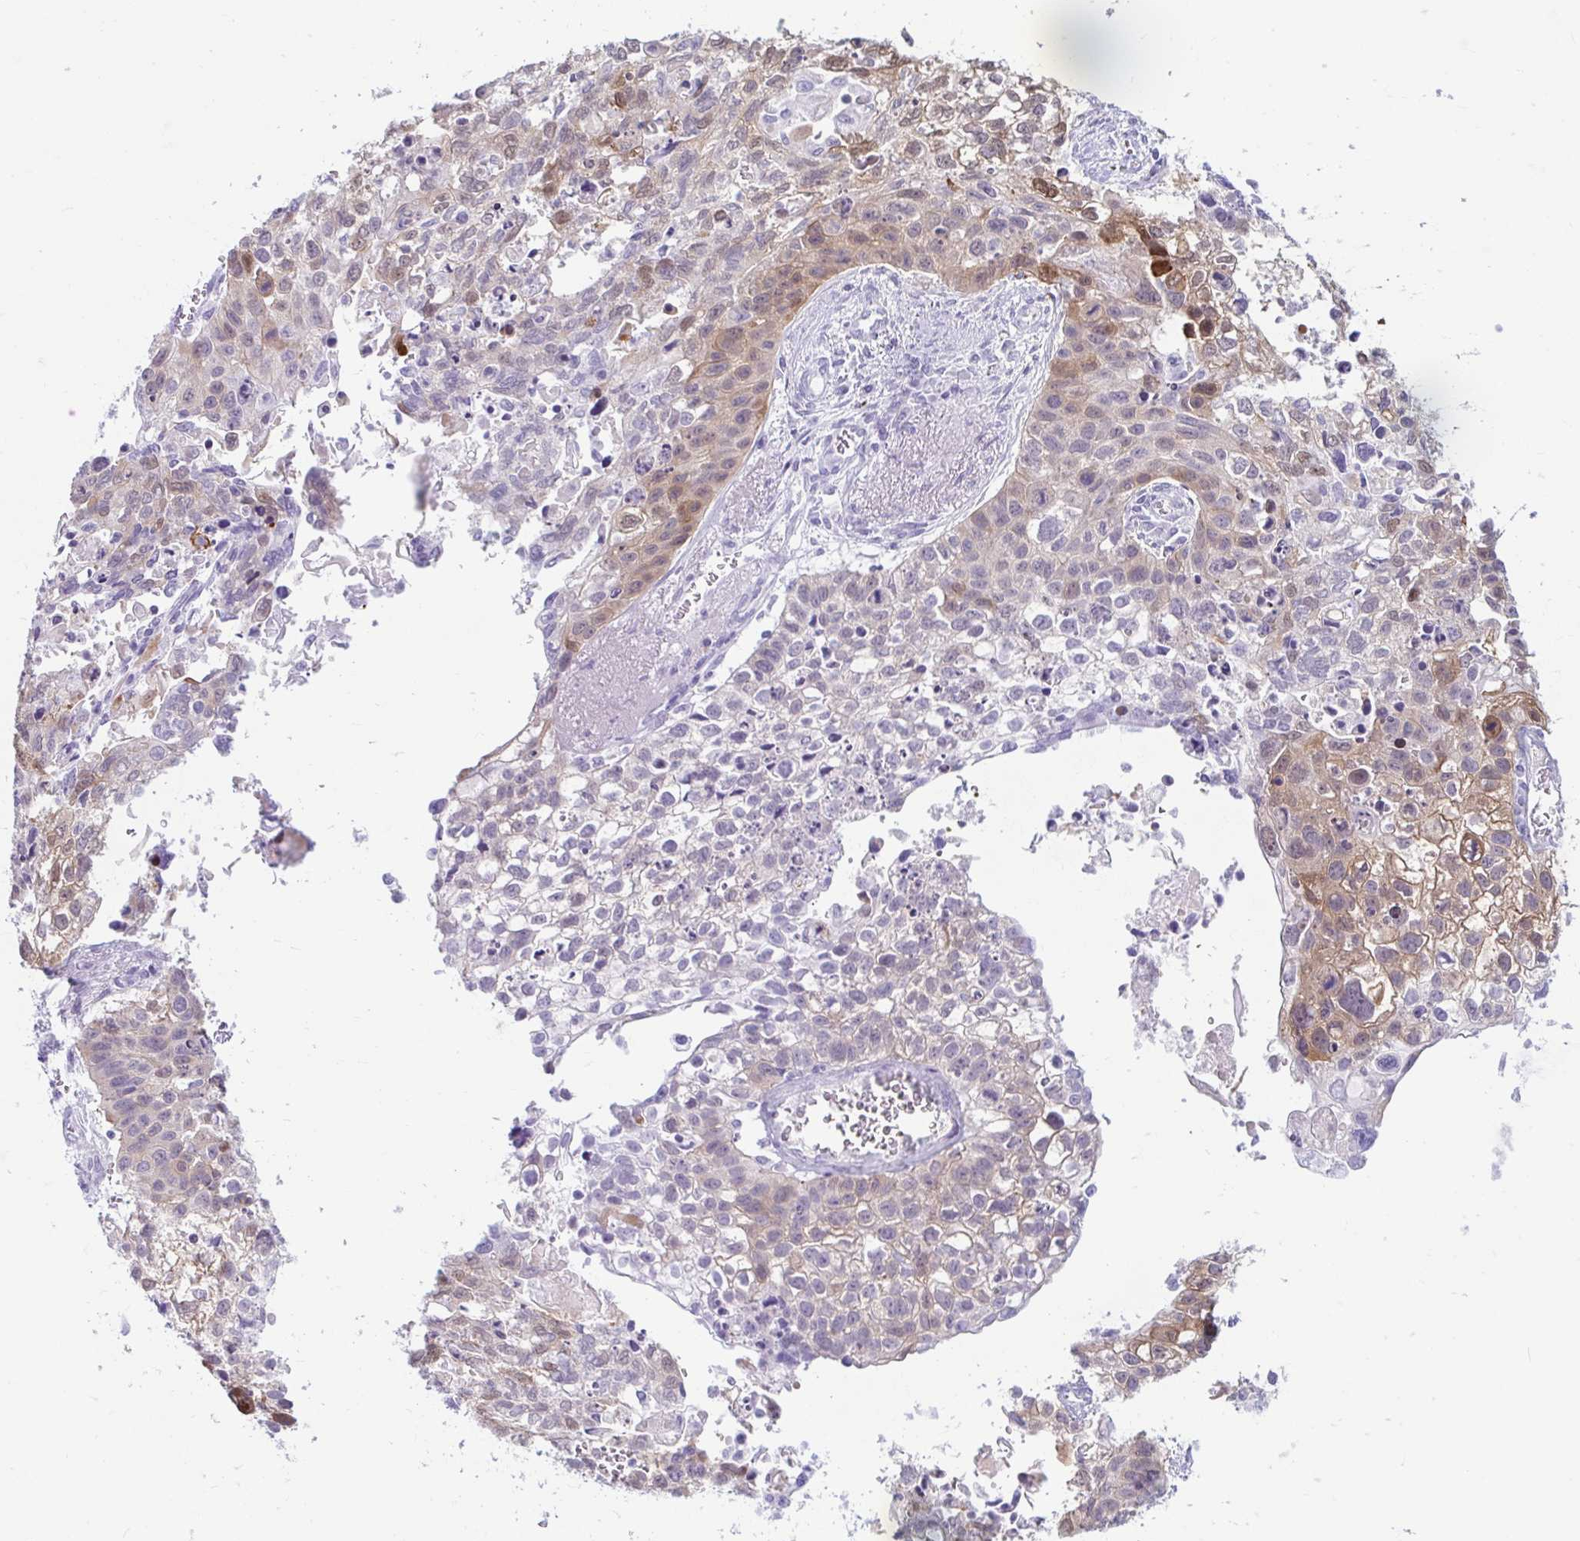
{"staining": {"intensity": "moderate", "quantity": "25%-75%", "location": "cytoplasmic/membranous"}, "tissue": "lung cancer", "cell_type": "Tumor cells", "image_type": "cancer", "snomed": [{"axis": "morphology", "description": "Squamous cell carcinoma, NOS"}, {"axis": "topography", "description": "Lung"}], "caption": "Human squamous cell carcinoma (lung) stained with a protein marker exhibits moderate staining in tumor cells.", "gene": "ERICH6", "patient": {"sex": "male", "age": 74}}